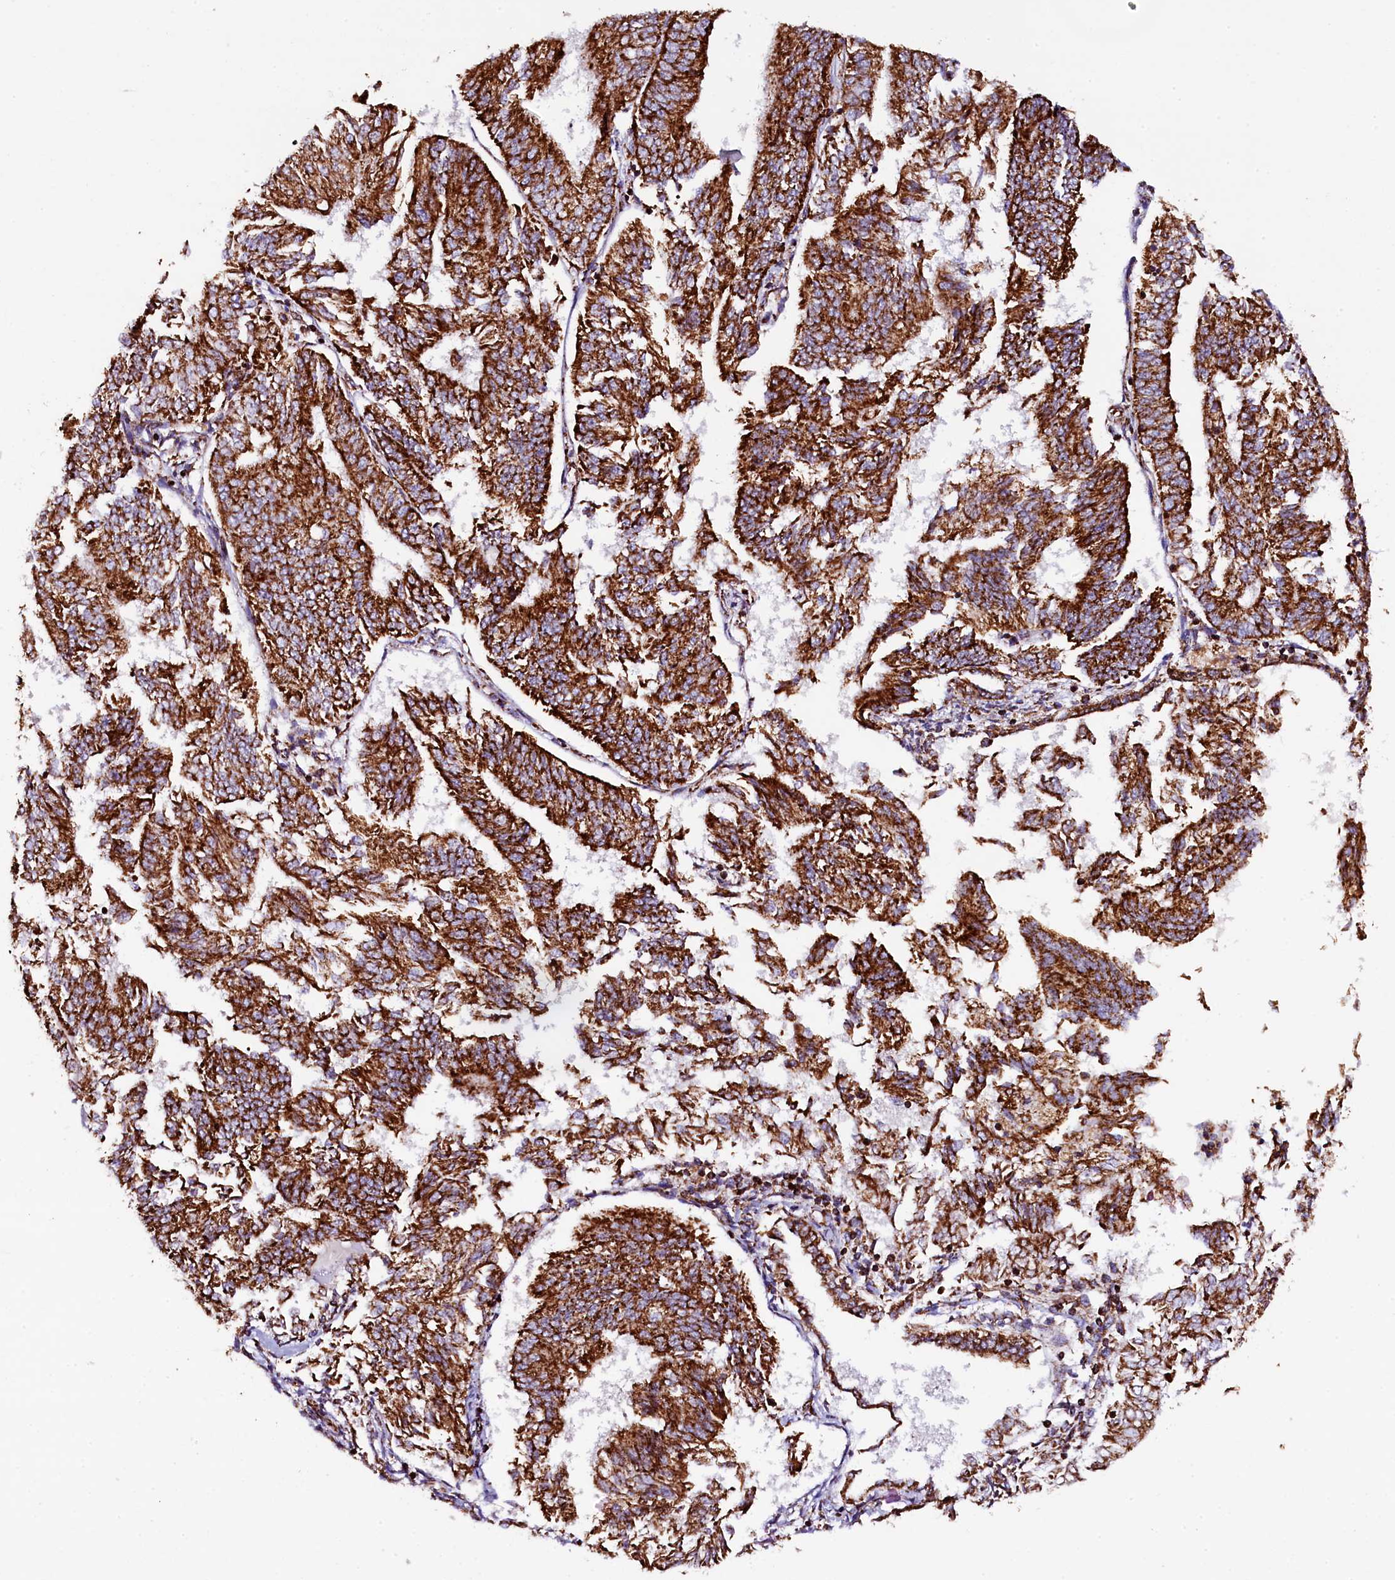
{"staining": {"intensity": "strong", "quantity": ">75%", "location": "cytoplasmic/membranous"}, "tissue": "endometrial cancer", "cell_type": "Tumor cells", "image_type": "cancer", "snomed": [{"axis": "morphology", "description": "Adenocarcinoma, NOS"}, {"axis": "topography", "description": "Endometrium"}], "caption": "Endometrial cancer was stained to show a protein in brown. There is high levels of strong cytoplasmic/membranous expression in approximately >75% of tumor cells. (Brightfield microscopy of DAB IHC at high magnification).", "gene": "KLC2", "patient": {"sex": "female", "age": 58}}